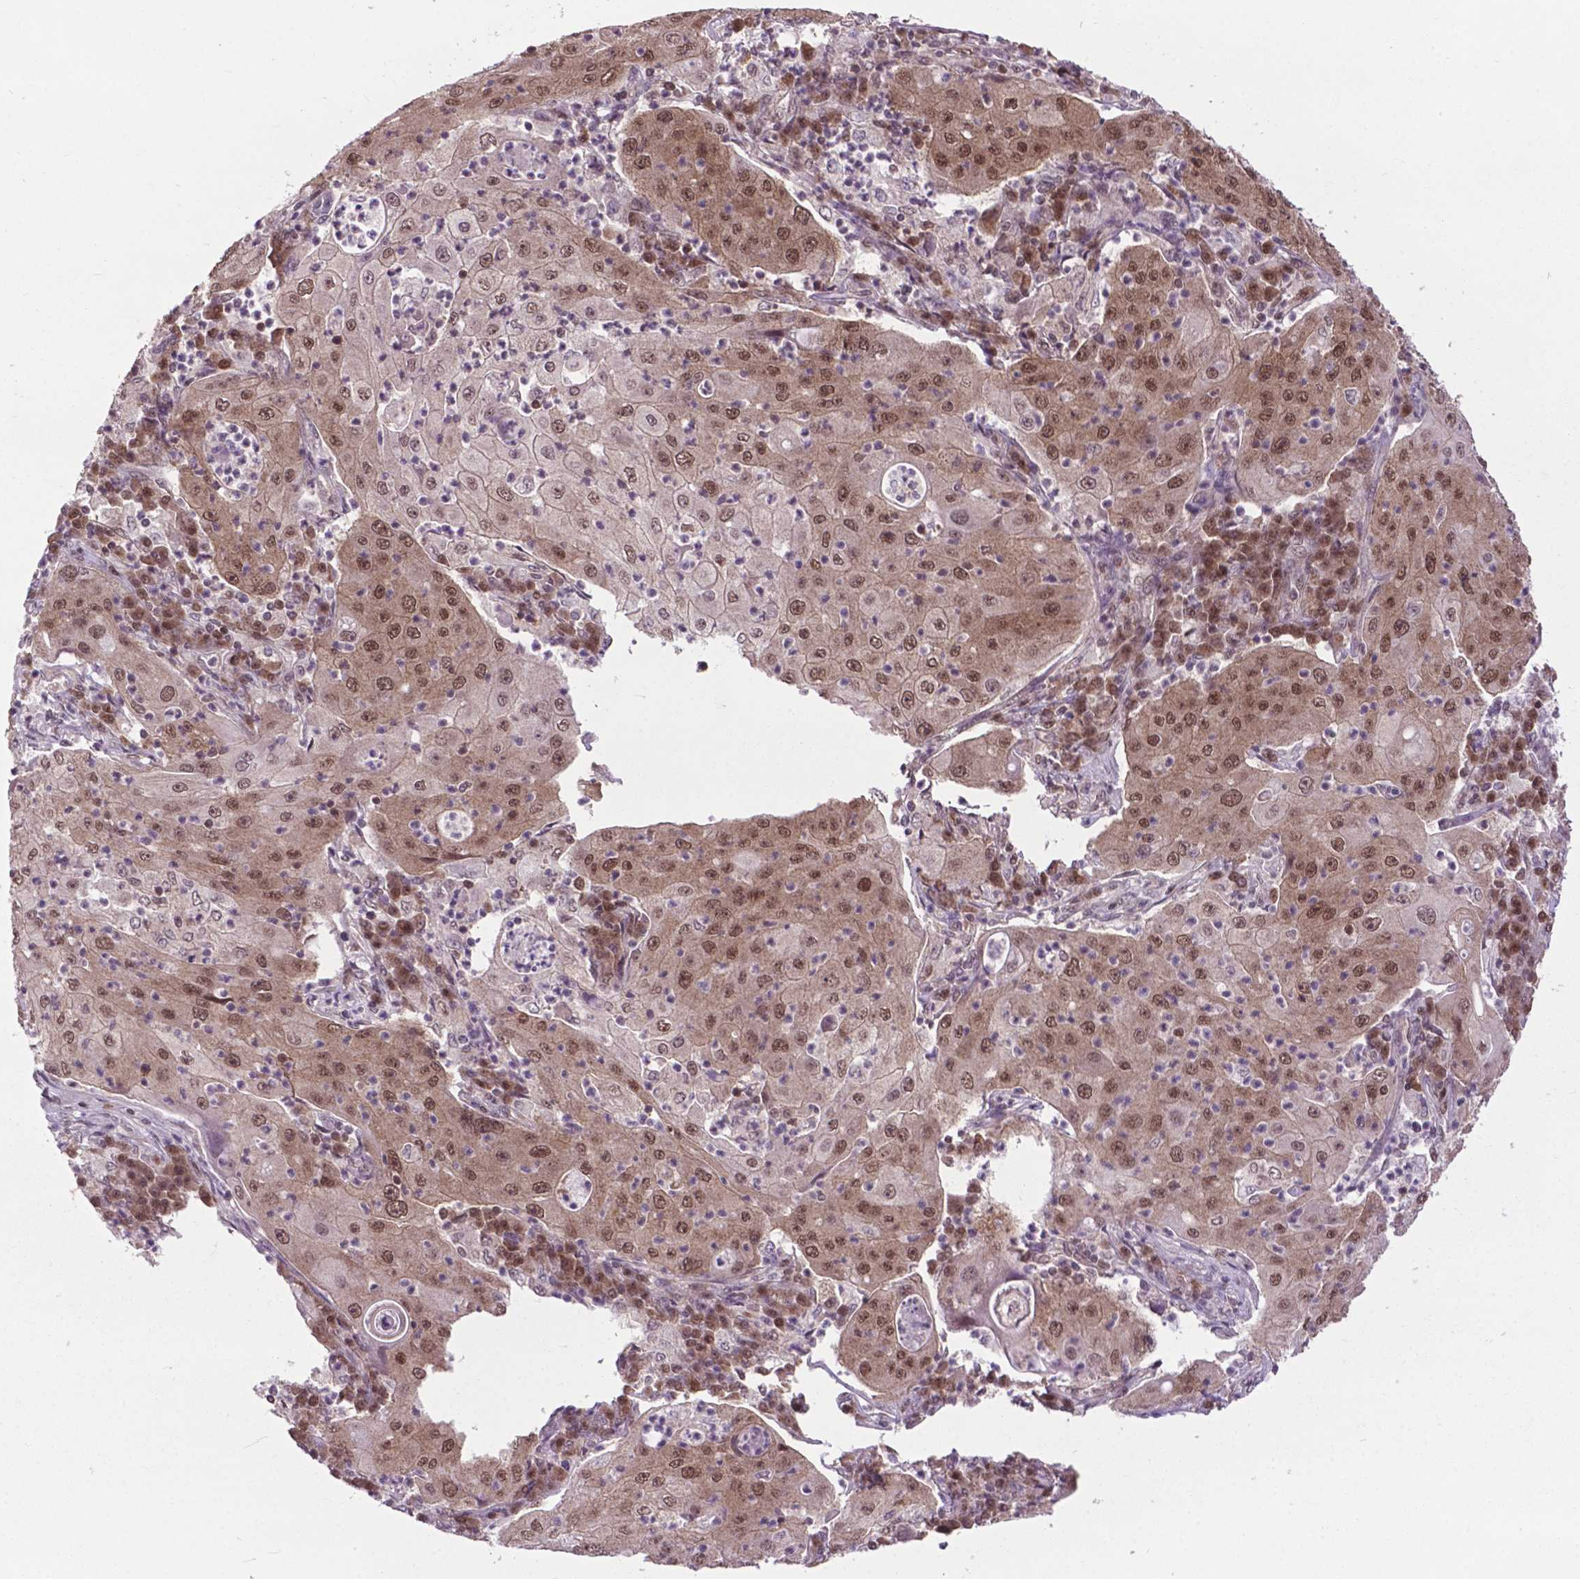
{"staining": {"intensity": "moderate", "quantity": ">75%", "location": "cytoplasmic/membranous,nuclear"}, "tissue": "lung cancer", "cell_type": "Tumor cells", "image_type": "cancer", "snomed": [{"axis": "morphology", "description": "Squamous cell carcinoma, NOS"}, {"axis": "topography", "description": "Lung"}], "caption": "Lung cancer (squamous cell carcinoma) tissue exhibits moderate cytoplasmic/membranous and nuclear positivity in approximately >75% of tumor cells", "gene": "FAF1", "patient": {"sex": "female", "age": 59}}